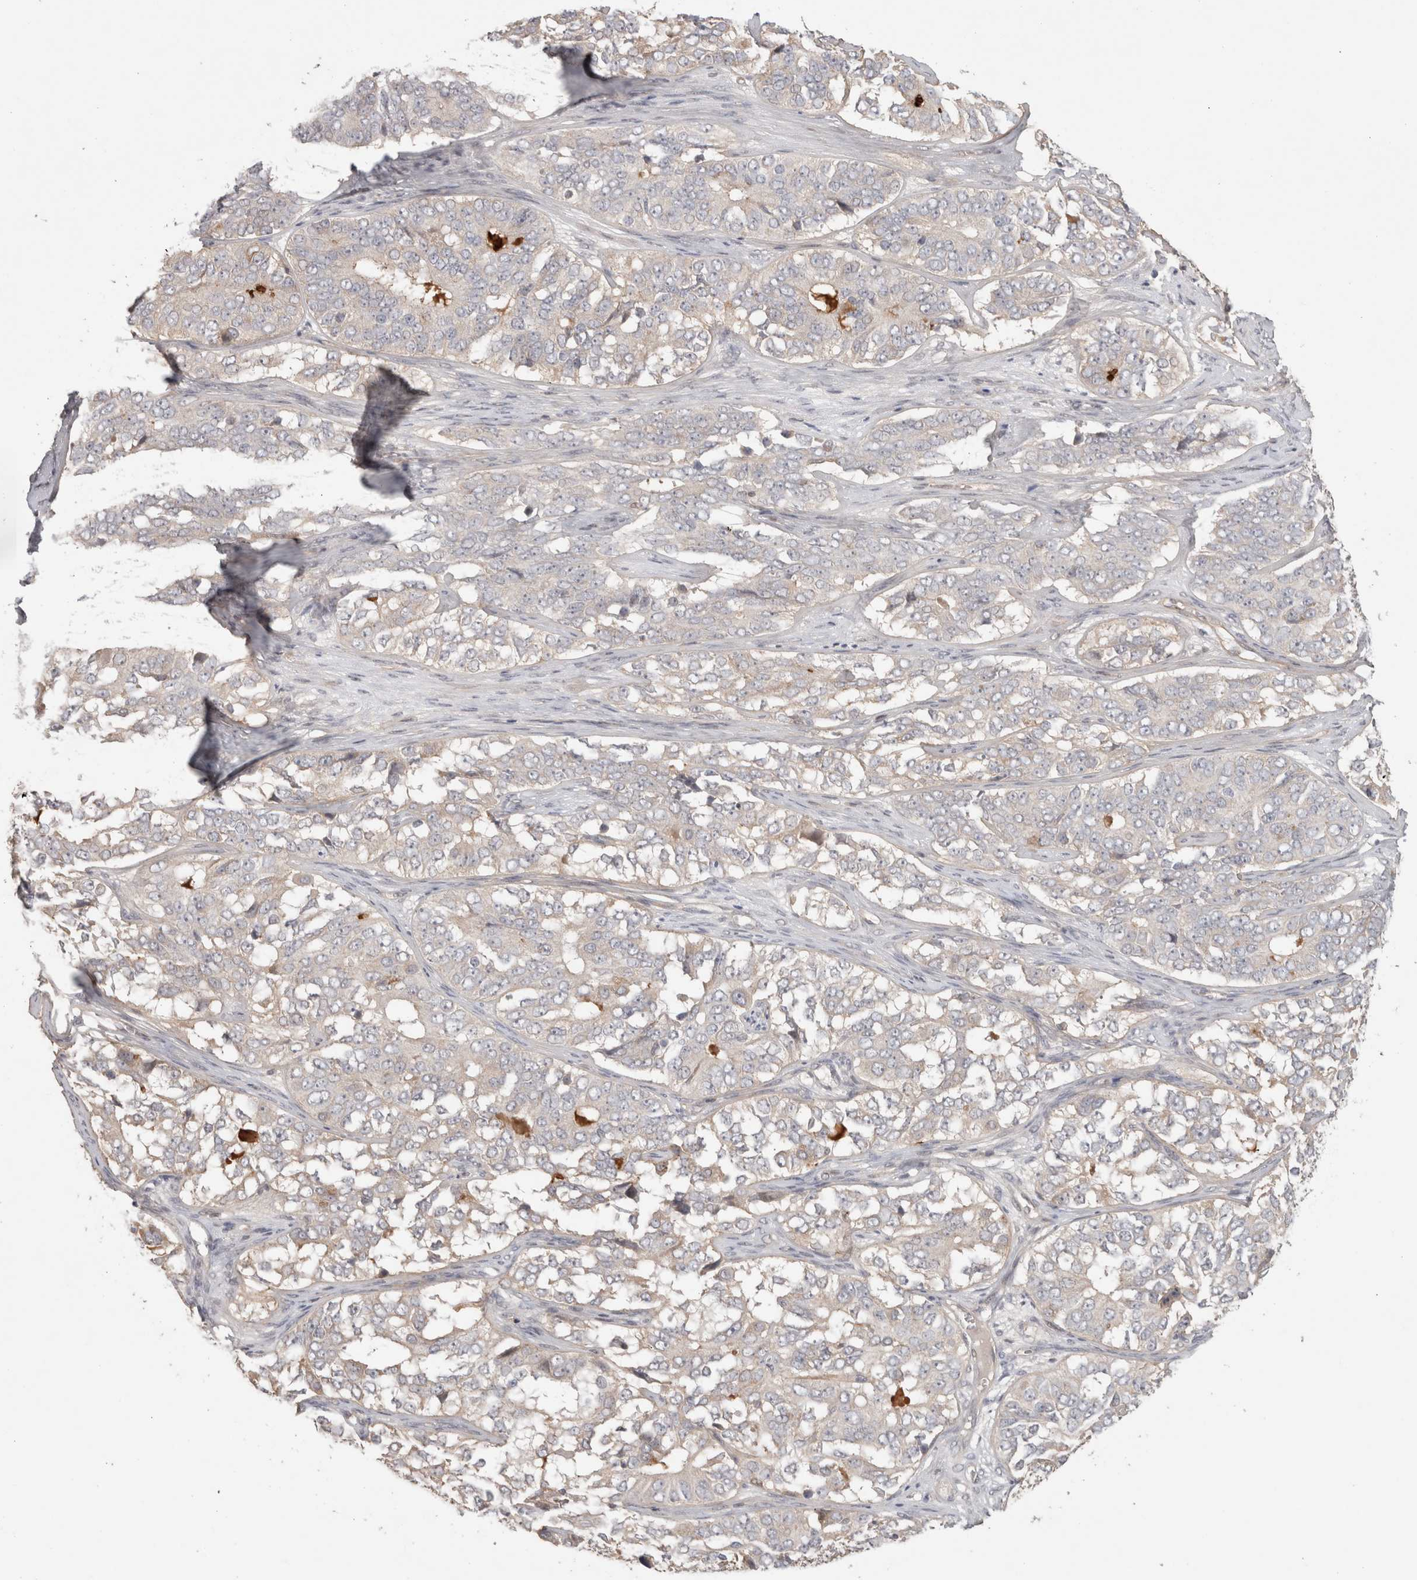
{"staining": {"intensity": "negative", "quantity": "none", "location": "none"}, "tissue": "ovarian cancer", "cell_type": "Tumor cells", "image_type": "cancer", "snomed": [{"axis": "morphology", "description": "Carcinoma, endometroid"}, {"axis": "topography", "description": "Ovary"}], "caption": "This histopathology image is of ovarian endometroid carcinoma stained with immunohistochemistry (IHC) to label a protein in brown with the nuclei are counter-stained blue. There is no positivity in tumor cells.", "gene": "HSPG2", "patient": {"sex": "female", "age": 51}}